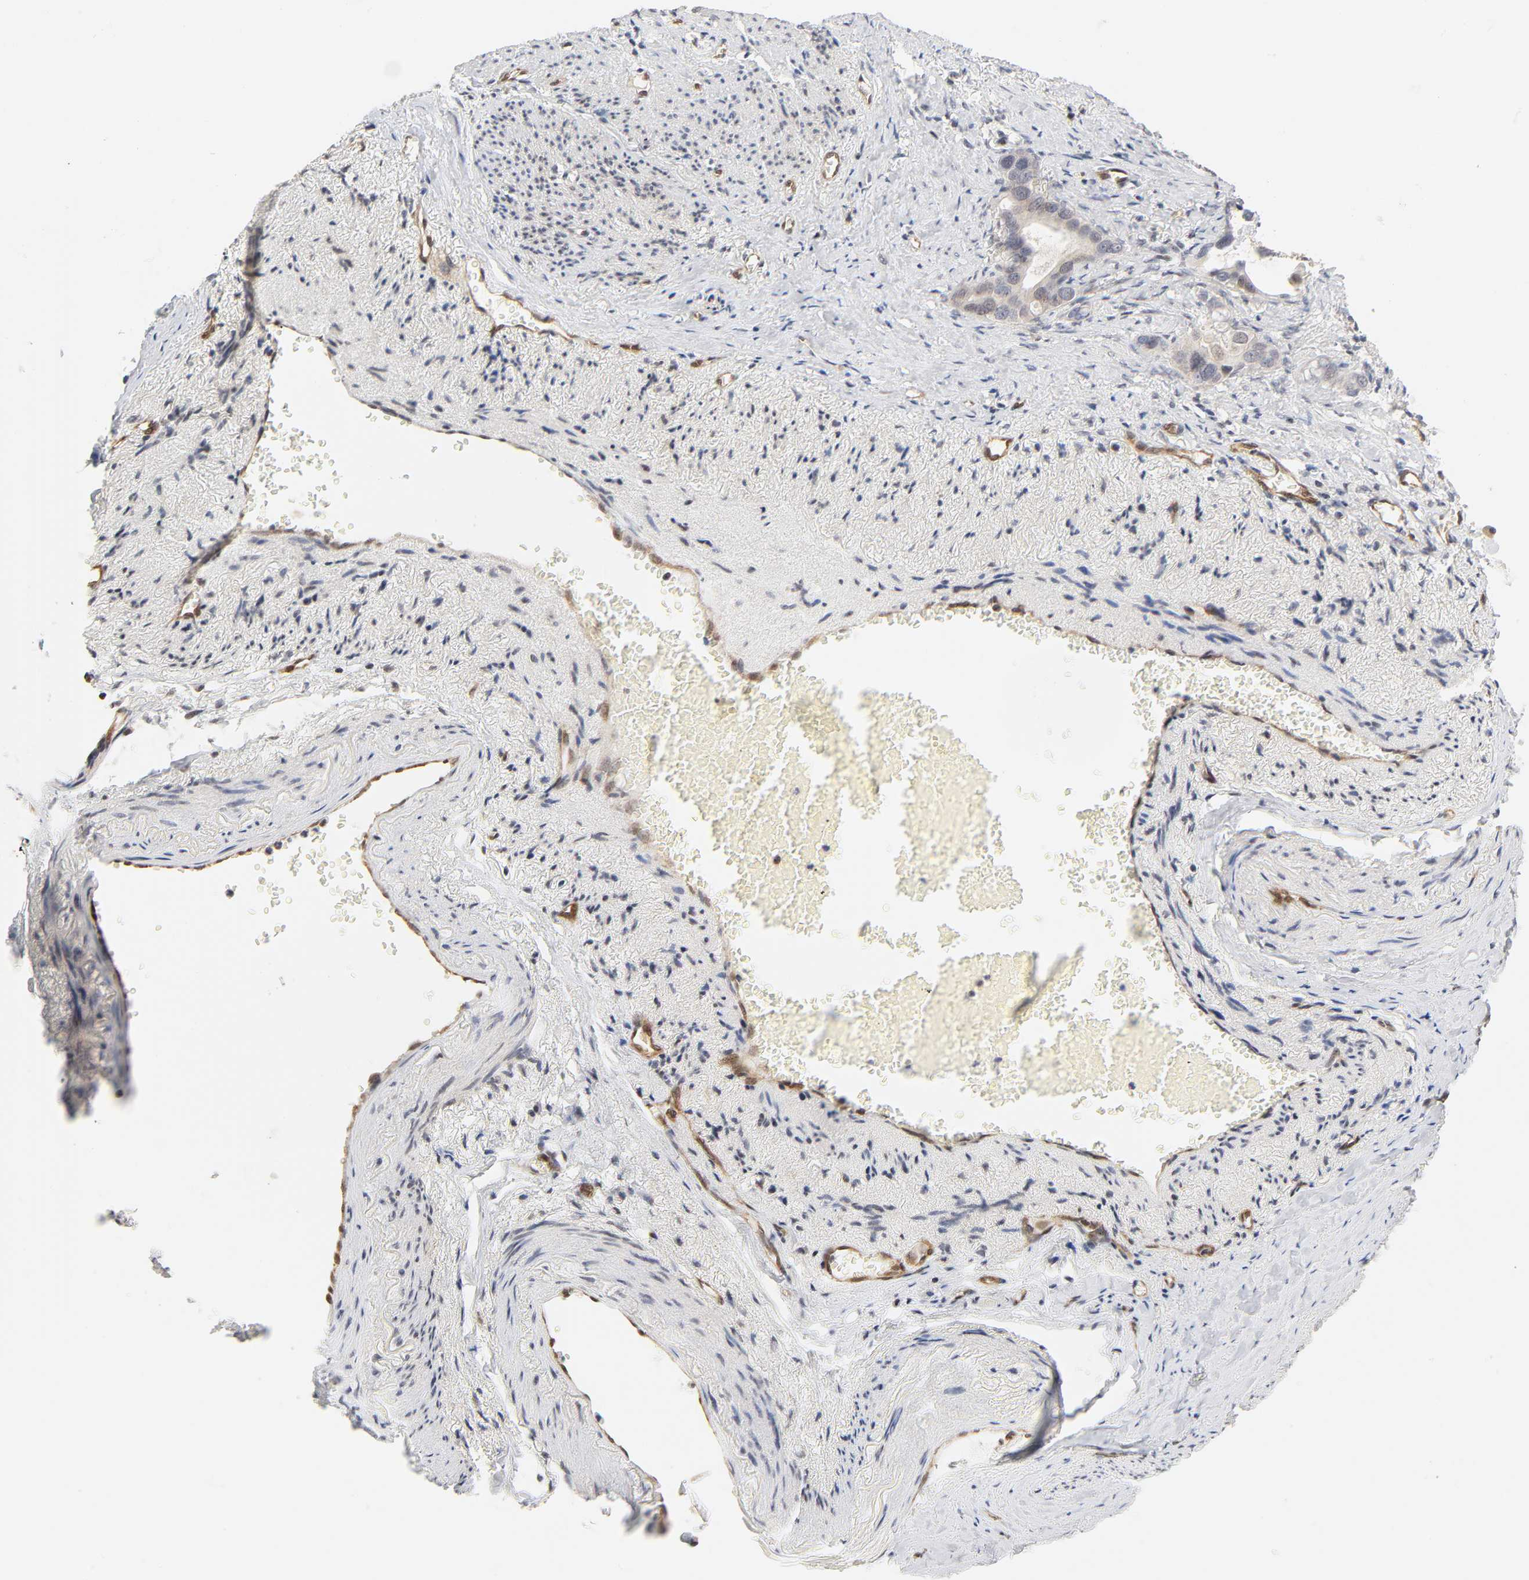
{"staining": {"intensity": "weak", "quantity": ">75%", "location": "cytoplasmic/membranous,nuclear"}, "tissue": "stomach cancer", "cell_type": "Tumor cells", "image_type": "cancer", "snomed": [{"axis": "morphology", "description": "Adenocarcinoma, NOS"}, {"axis": "topography", "description": "Stomach"}], "caption": "Approximately >75% of tumor cells in human stomach adenocarcinoma demonstrate weak cytoplasmic/membranous and nuclear protein staining as visualized by brown immunohistochemical staining.", "gene": "CDC37", "patient": {"sex": "female", "age": 75}}